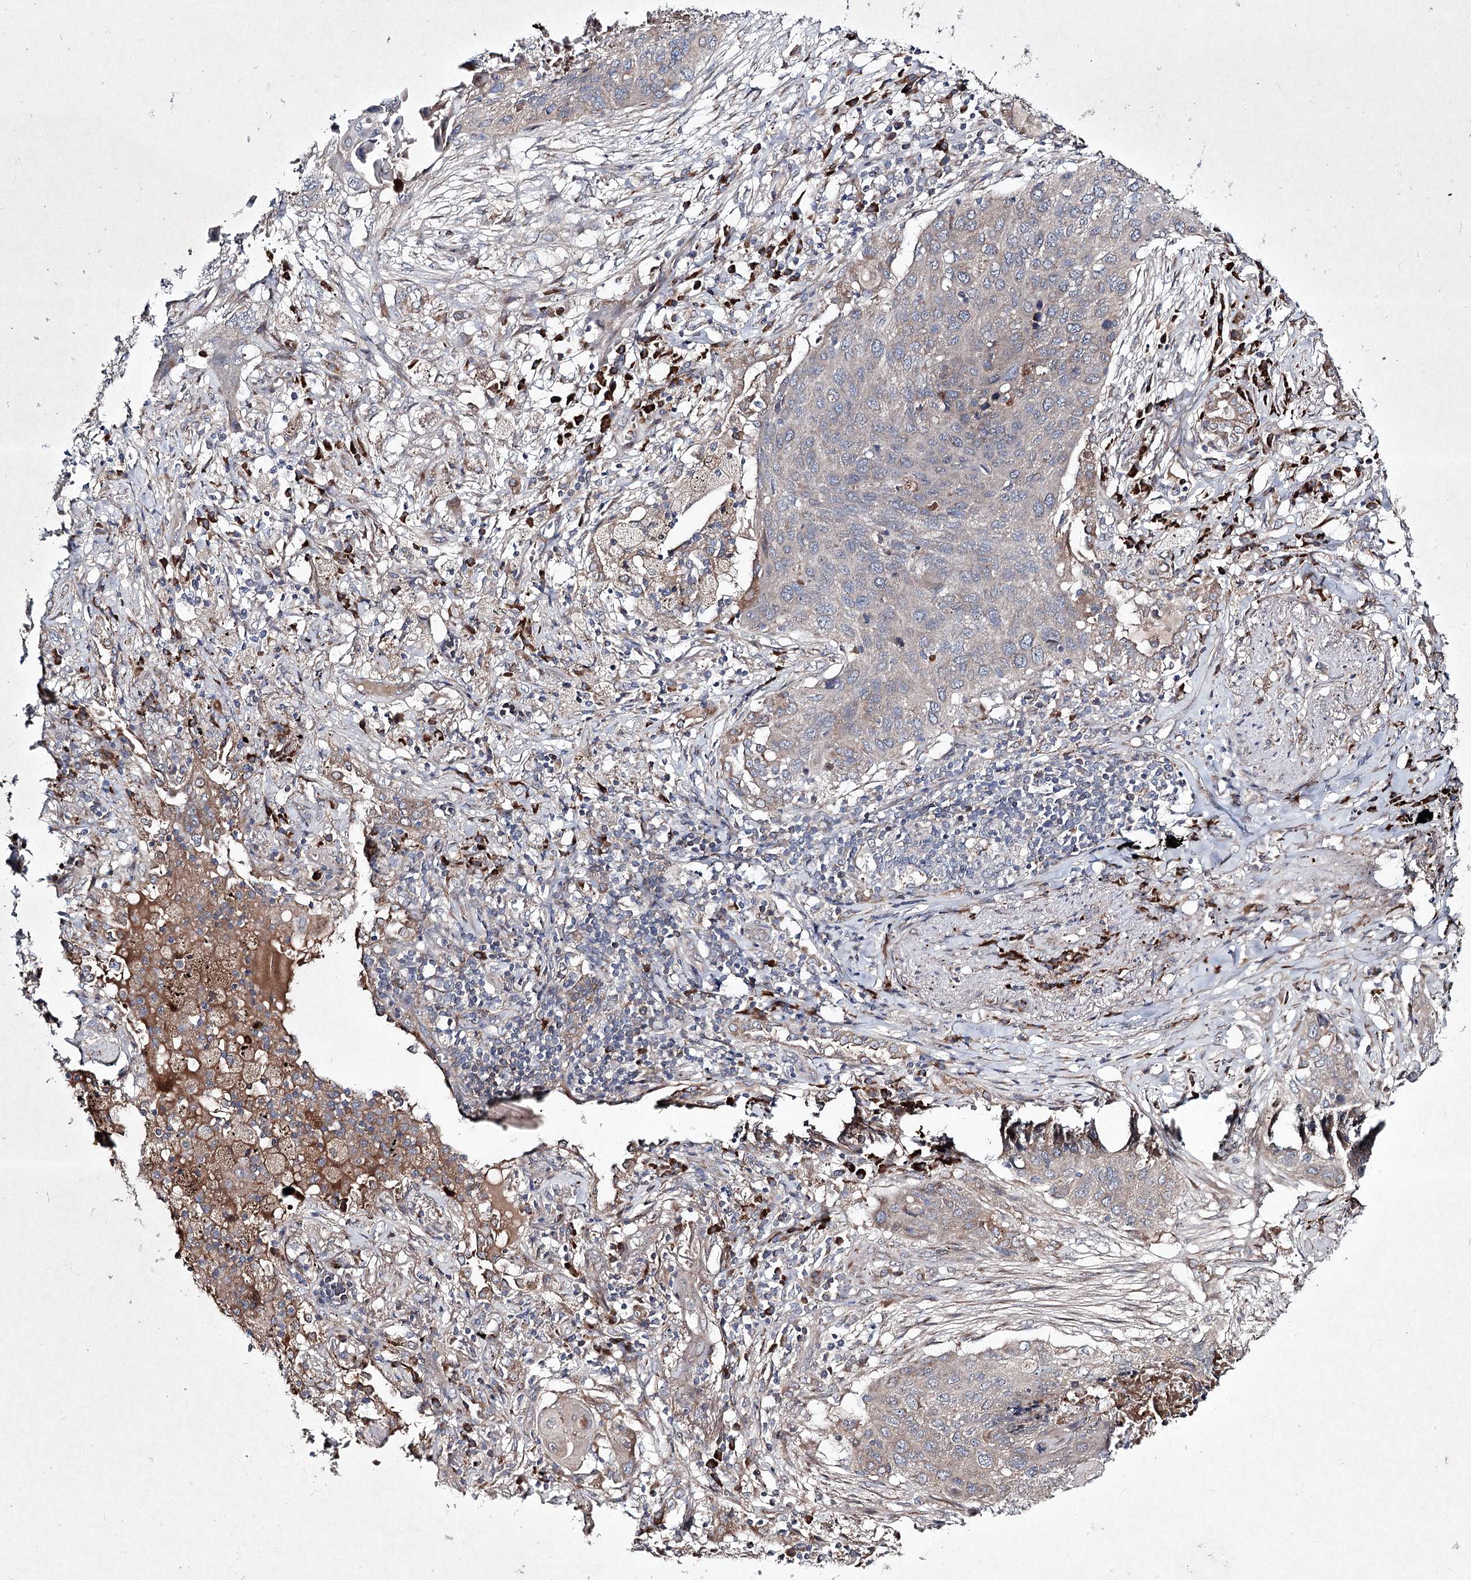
{"staining": {"intensity": "negative", "quantity": "none", "location": "none"}, "tissue": "lung cancer", "cell_type": "Tumor cells", "image_type": "cancer", "snomed": [{"axis": "morphology", "description": "Squamous cell carcinoma, NOS"}, {"axis": "topography", "description": "Lung"}], "caption": "Lung squamous cell carcinoma was stained to show a protein in brown. There is no significant positivity in tumor cells. (DAB (3,3'-diaminobenzidine) immunohistochemistry visualized using brightfield microscopy, high magnification).", "gene": "ALG9", "patient": {"sex": "female", "age": 63}}